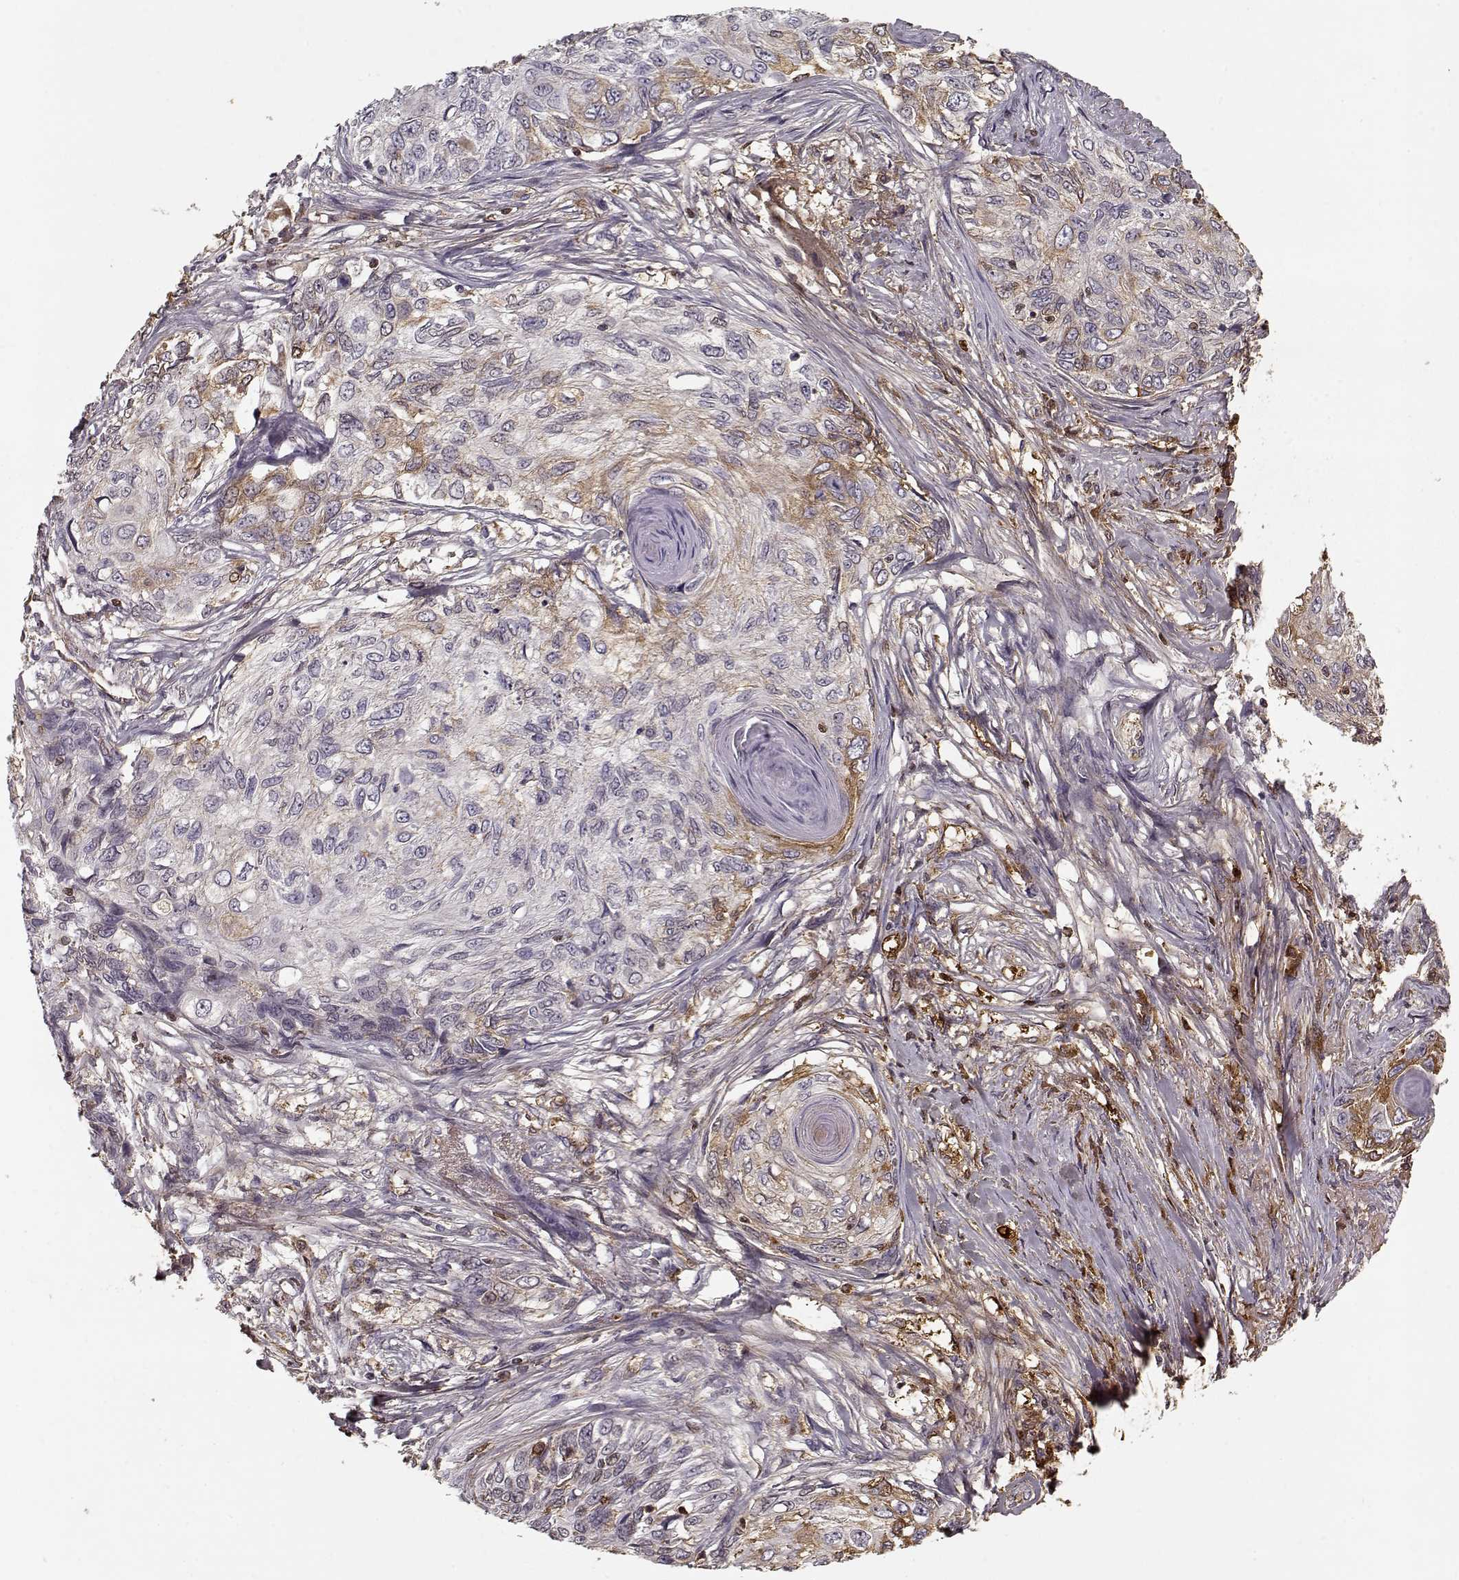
{"staining": {"intensity": "weak", "quantity": "<25%", "location": "cytoplasmic/membranous"}, "tissue": "skin cancer", "cell_type": "Tumor cells", "image_type": "cancer", "snomed": [{"axis": "morphology", "description": "Squamous cell carcinoma, NOS"}, {"axis": "topography", "description": "Skin"}], "caption": "This is an IHC image of human skin cancer (squamous cell carcinoma). There is no staining in tumor cells.", "gene": "LUM", "patient": {"sex": "male", "age": 92}}